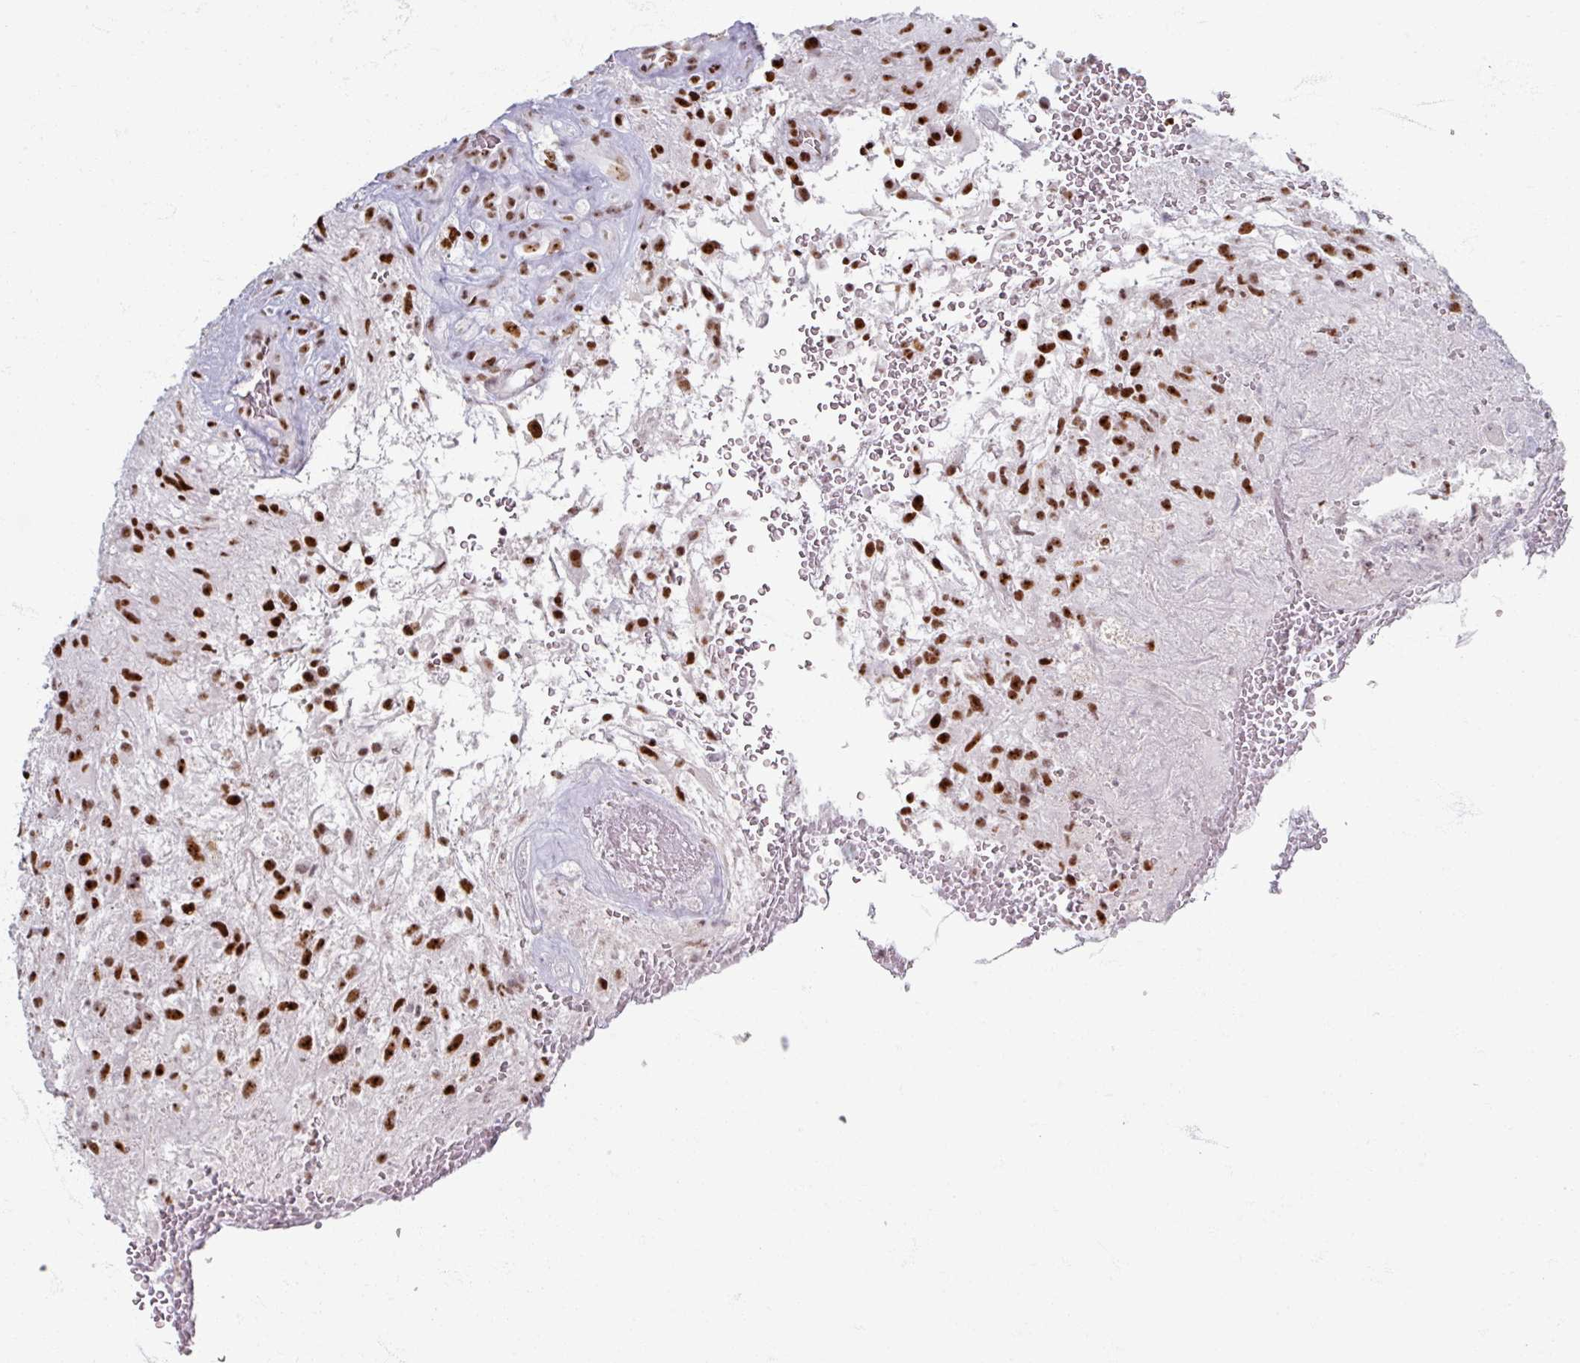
{"staining": {"intensity": "strong", "quantity": ">75%", "location": "nuclear"}, "tissue": "glioma", "cell_type": "Tumor cells", "image_type": "cancer", "snomed": [{"axis": "morphology", "description": "Glioma, malignant, High grade"}, {"axis": "topography", "description": "Brain"}], "caption": "Immunohistochemistry micrograph of glioma stained for a protein (brown), which shows high levels of strong nuclear staining in about >75% of tumor cells.", "gene": "ADAR", "patient": {"sex": "male", "age": 56}}